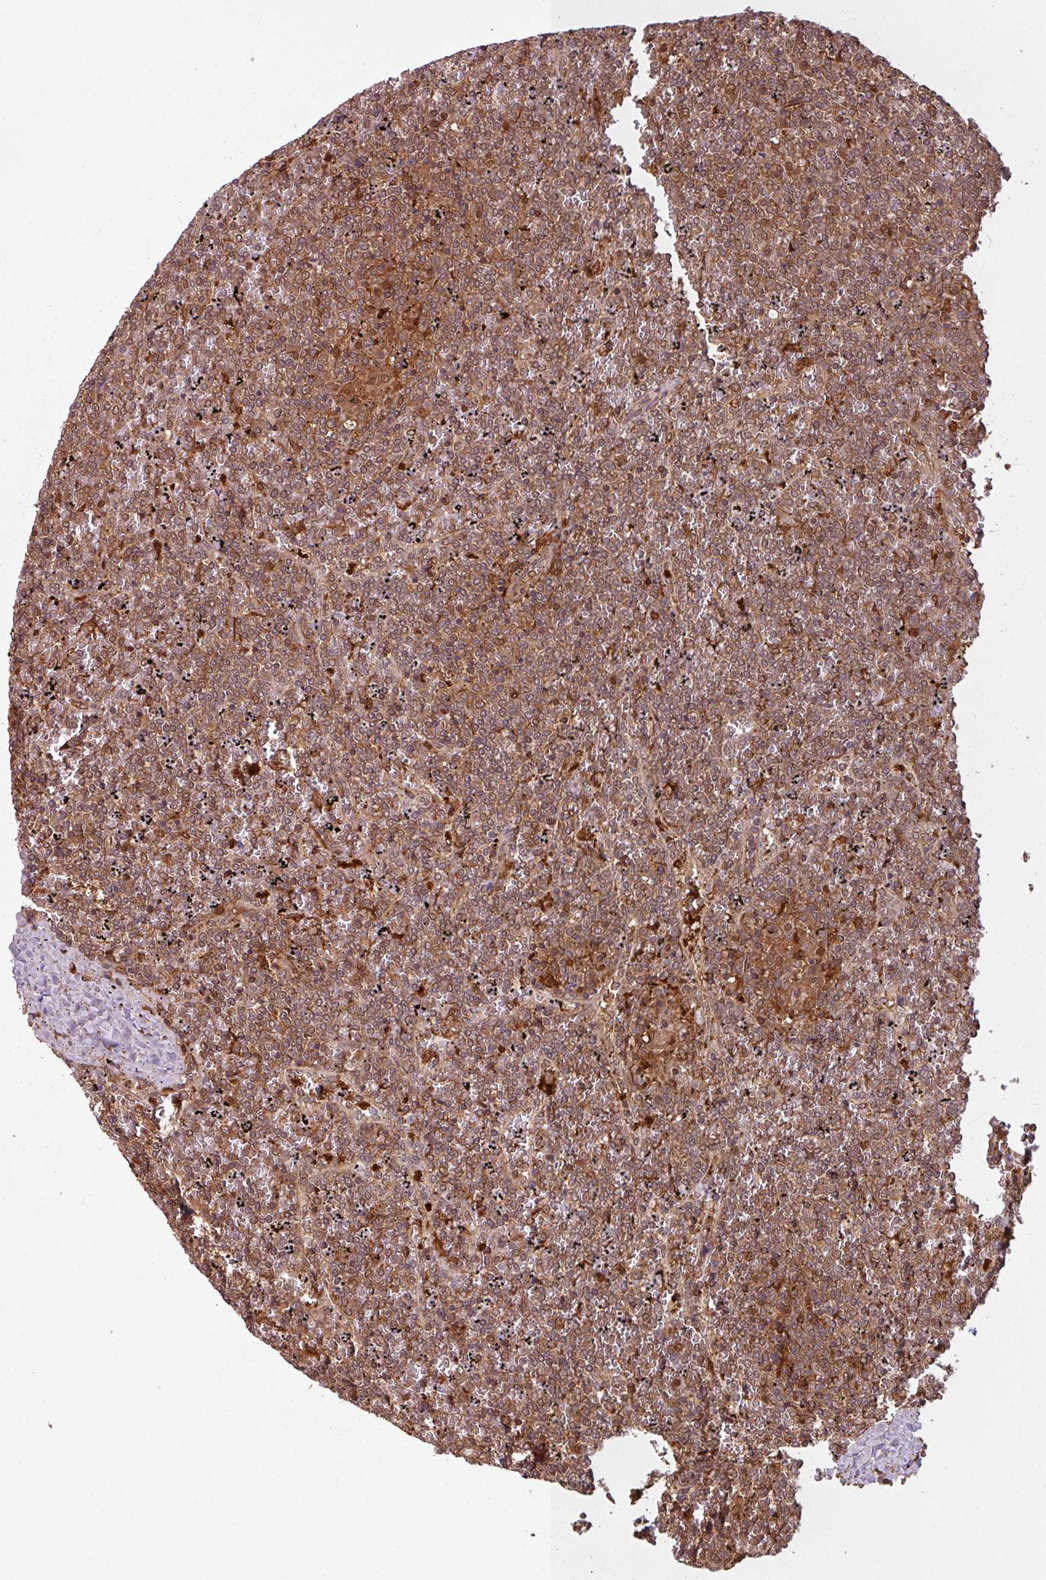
{"staining": {"intensity": "moderate", "quantity": ">75%", "location": "cytoplasmic/membranous,nuclear"}, "tissue": "lymphoma", "cell_type": "Tumor cells", "image_type": "cancer", "snomed": [{"axis": "morphology", "description": "Malignant lymphoma, non-Hodgkin's type, Low grade"}, {"axis": "topography", "description": "Spleen"}], "caption": "Immunohistochemical staining of lymphoma demonstrates medium levels of moderate cytoplasmic/membranous and nuclear protein positivity in about >75% of tumor cells.", "gene": "KCTD11", "patient": {"sex": "female", "age": 19}}